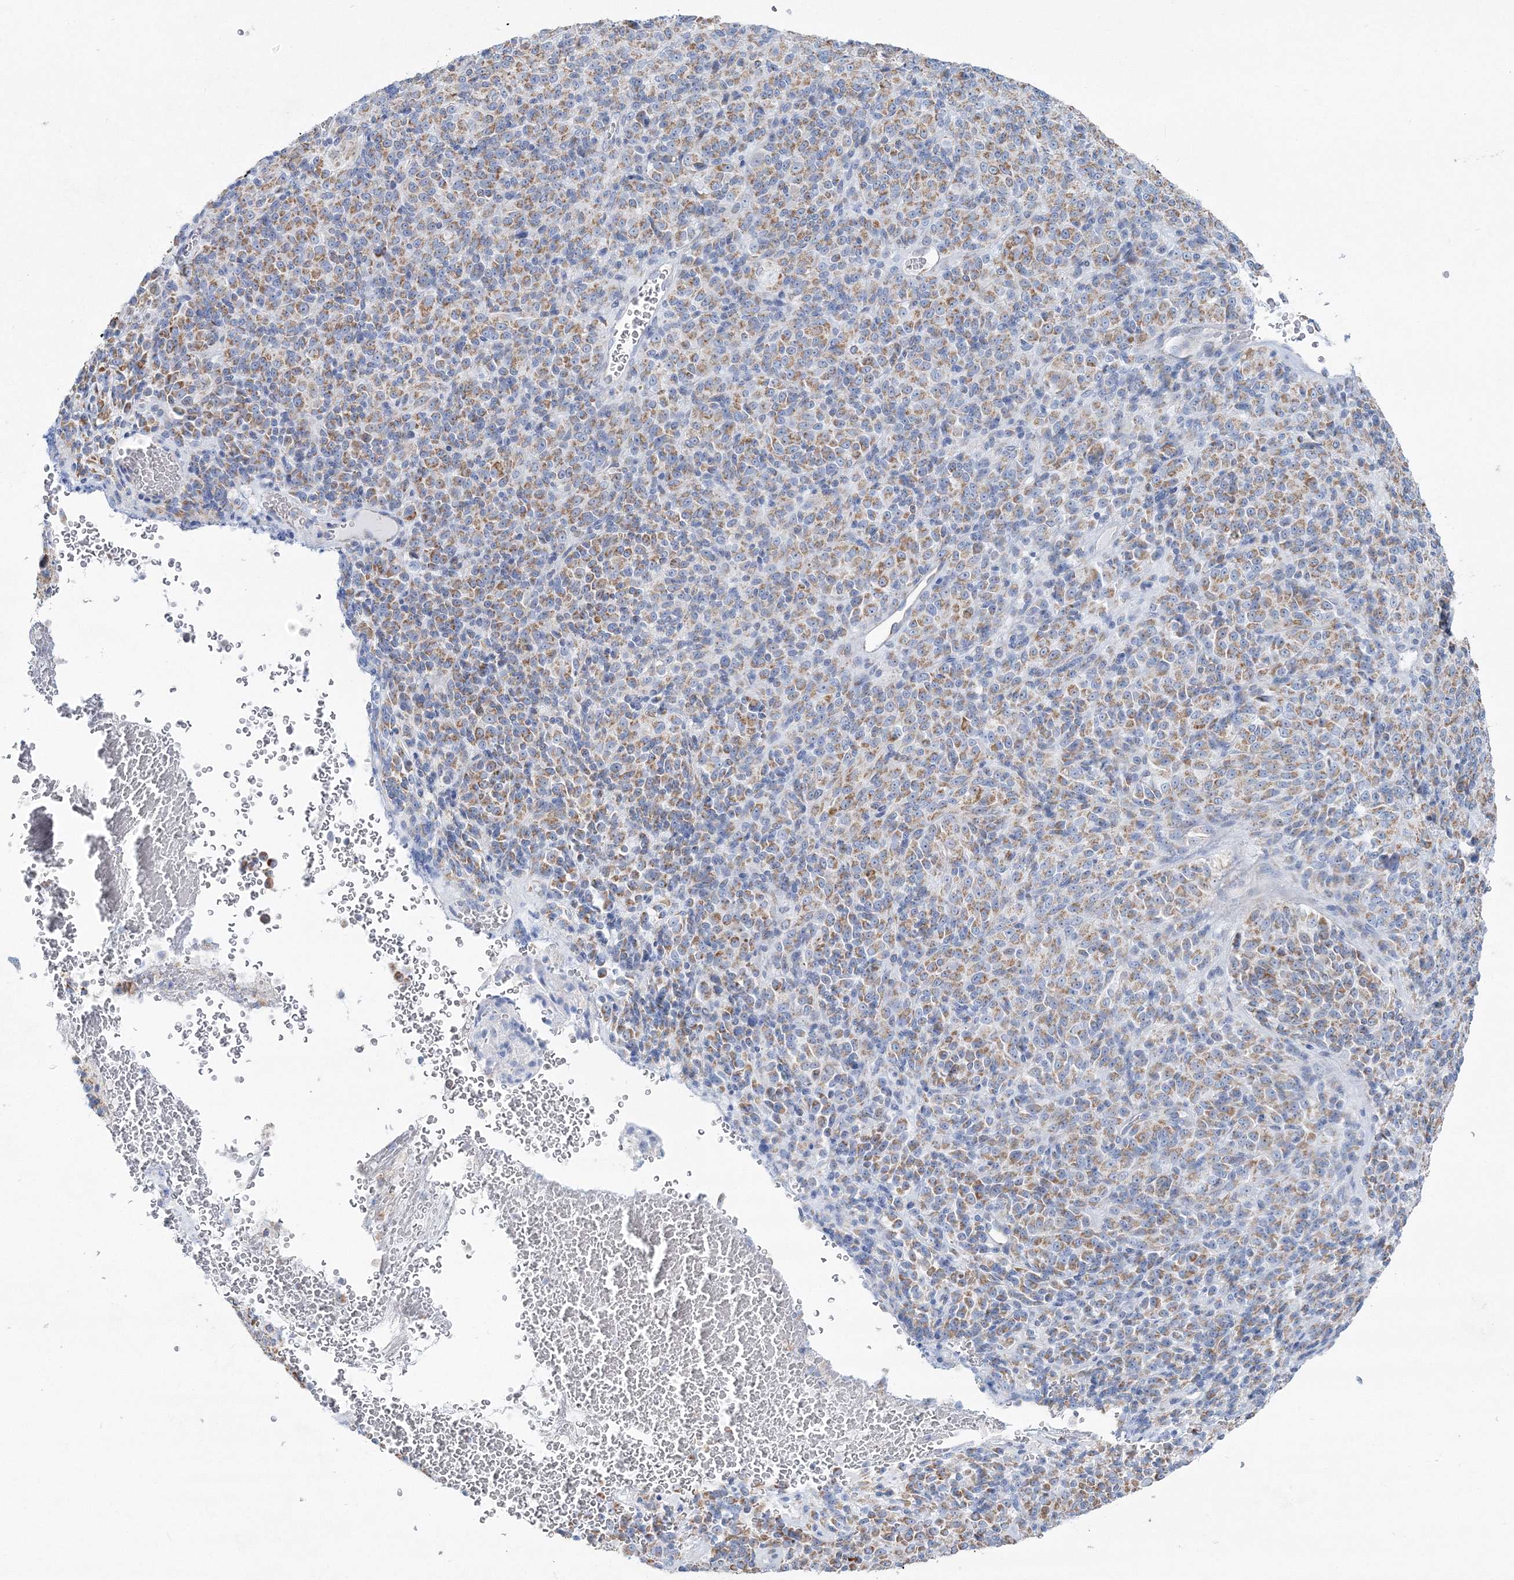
{"staining": {"intensity": "weak", "quantity": ">75%", "location": "cytoplasmic/membranous"}, "tissue": "melanoma", "cell_type": "Tumor cells", "image_type": "cancer", "snomed": [{"axis": "morphology", "description": "Malignant melanoma, Metastatic site"}, {"axis": "topography", "description": "Brain"}], "caption": "Immunohistochemical staining of melanoma exhibits low levels of weak cytoplasmic/membranous expression in about >75% of tumor cells. The staining was performed using DAB (3,3'-diaminobenzidine), with brown indicating positive protein expression. Nuclei are stained blue with hematoxylin.", "gene": "HIBCH", "patient": {"sex": "female", "age": 56}}